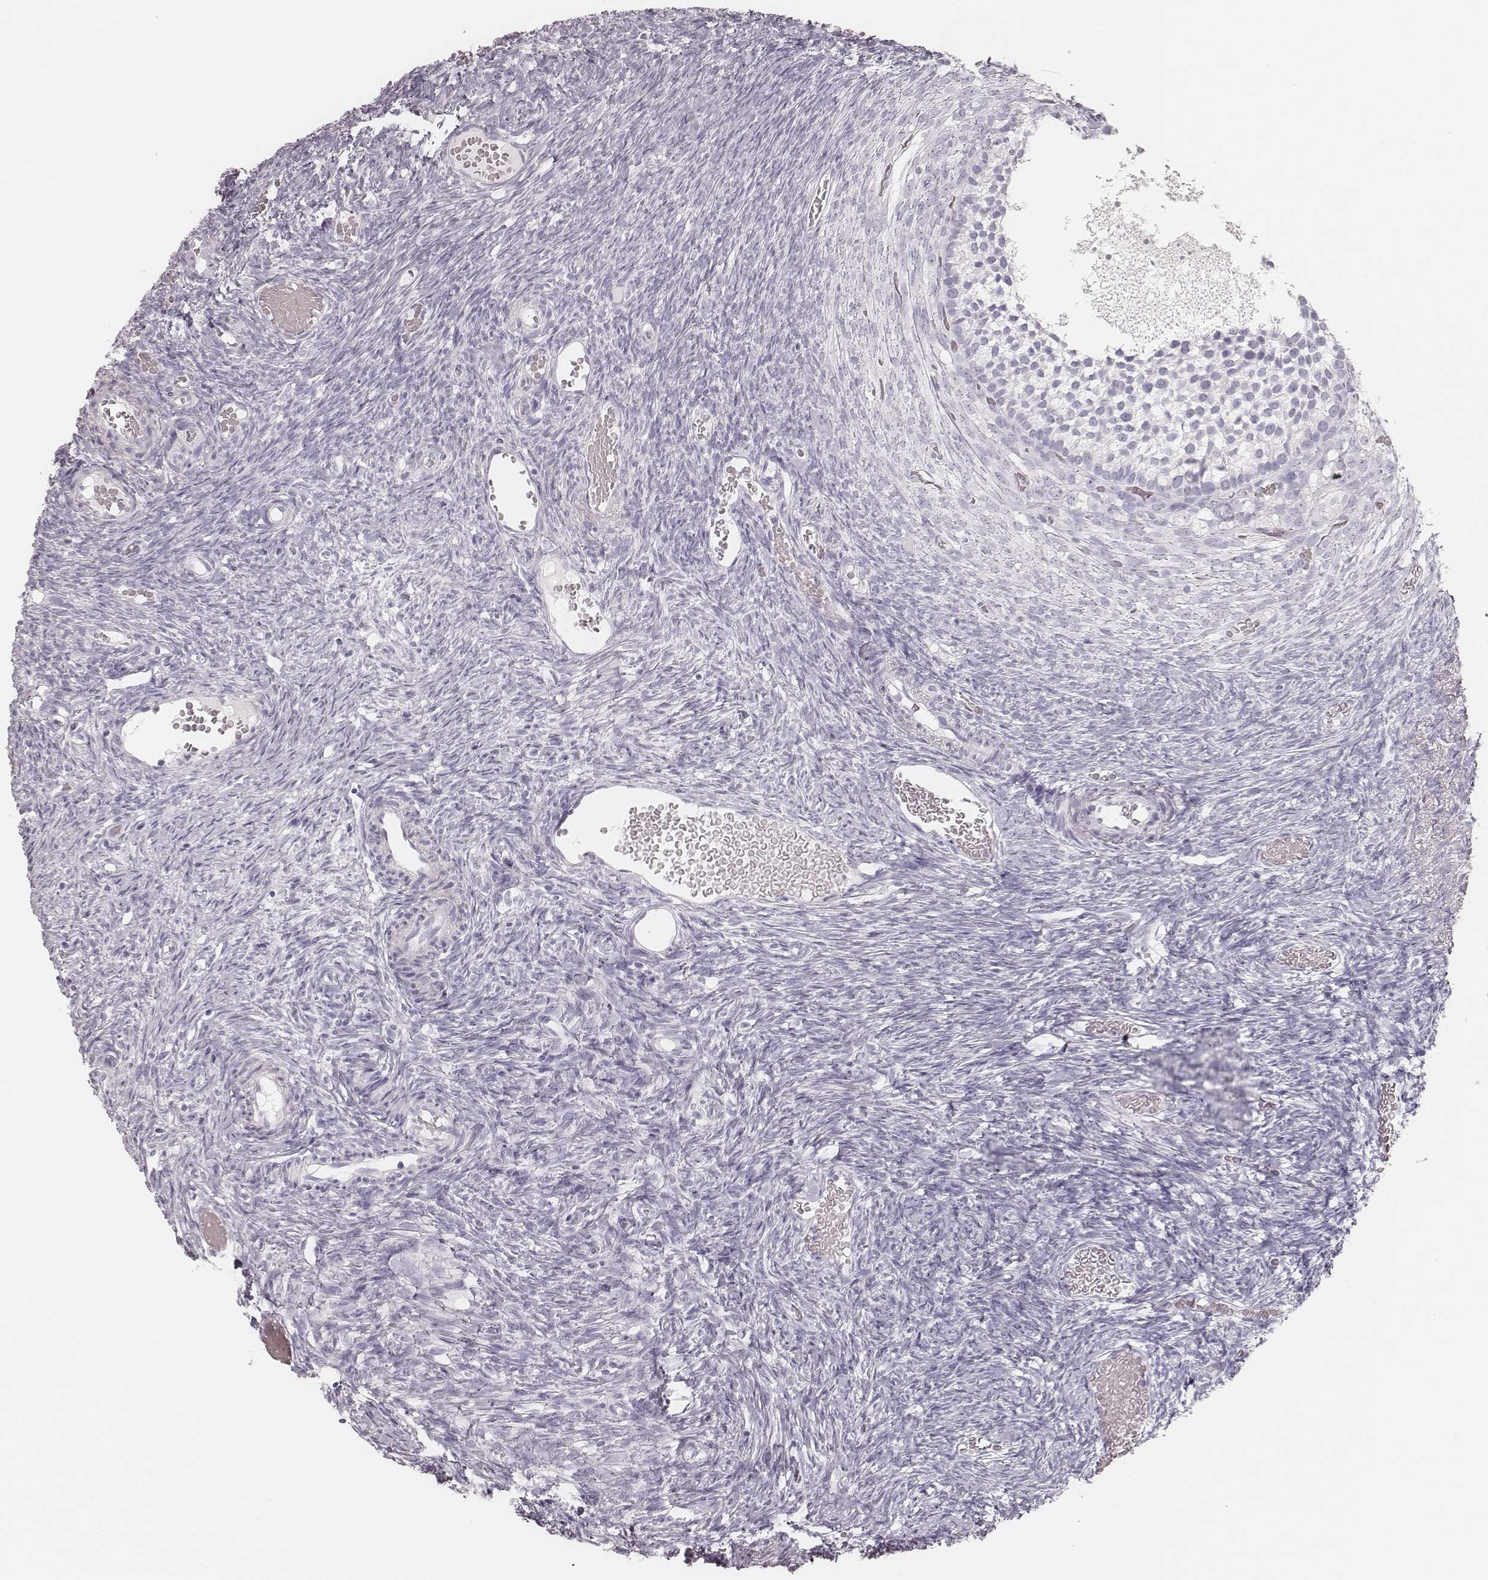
{"staining": {"intensity": "negative", "quantity": "none", "location": "none"}, "tissue": "ovary", "cell_type": "Ovarian stroma cells", "image_type": "normal", "snomed": [{"axis": "morphology", "description": "Normal tissue, NOS"}, {"axis": "topography", "description": "Ovary"}], "caption": "Immunohistochemistry of benign ovary reveals no staining in ovarian stroma cells. (Stains: DAB immunohistochemistry (IHC) with hematoxylin counter stain, Microscopy: brightfield microscopy at high magnification).", "gene": "KRT82", "patient": {"sex": "female", "age": 39}}